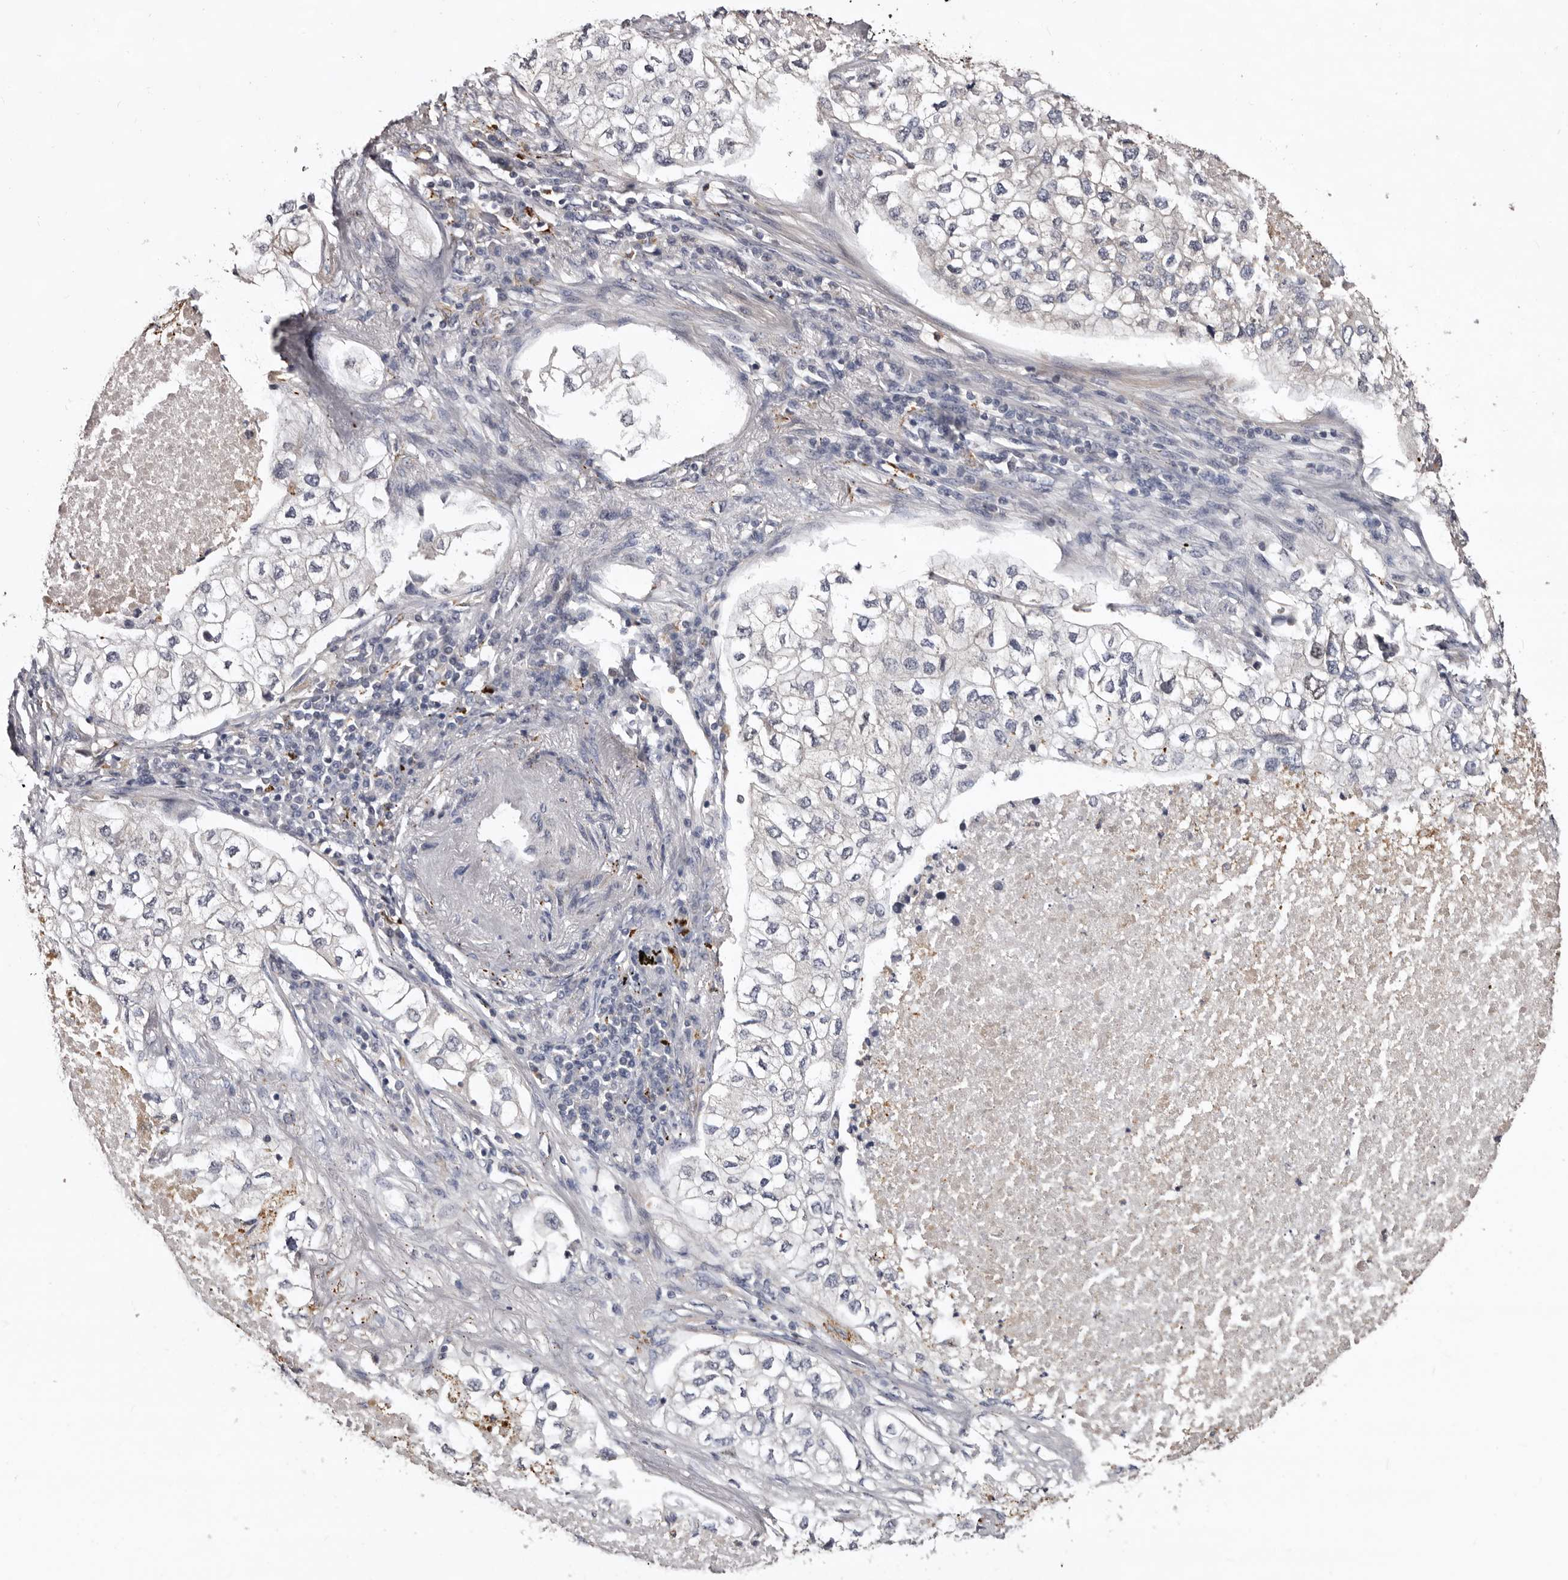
{"staining": {"intensity": "negative", "quantity": "none", "location": "none"}, "tissue": "lung cancer", "cell_type": "Tumor cells", "image_type": "cancer", "snomed": [{"axis": "morphology", "description": "Adenocarcinoma, NOS"}, {"axis": "topography", "description": "Lung"}], "caption": "Photomicrograph shows no significant protein staining in tumor cells of adenocarcinoma (lung).", "gene": "SLC10A4", "patient": {"sex": "male", "age": 63}}